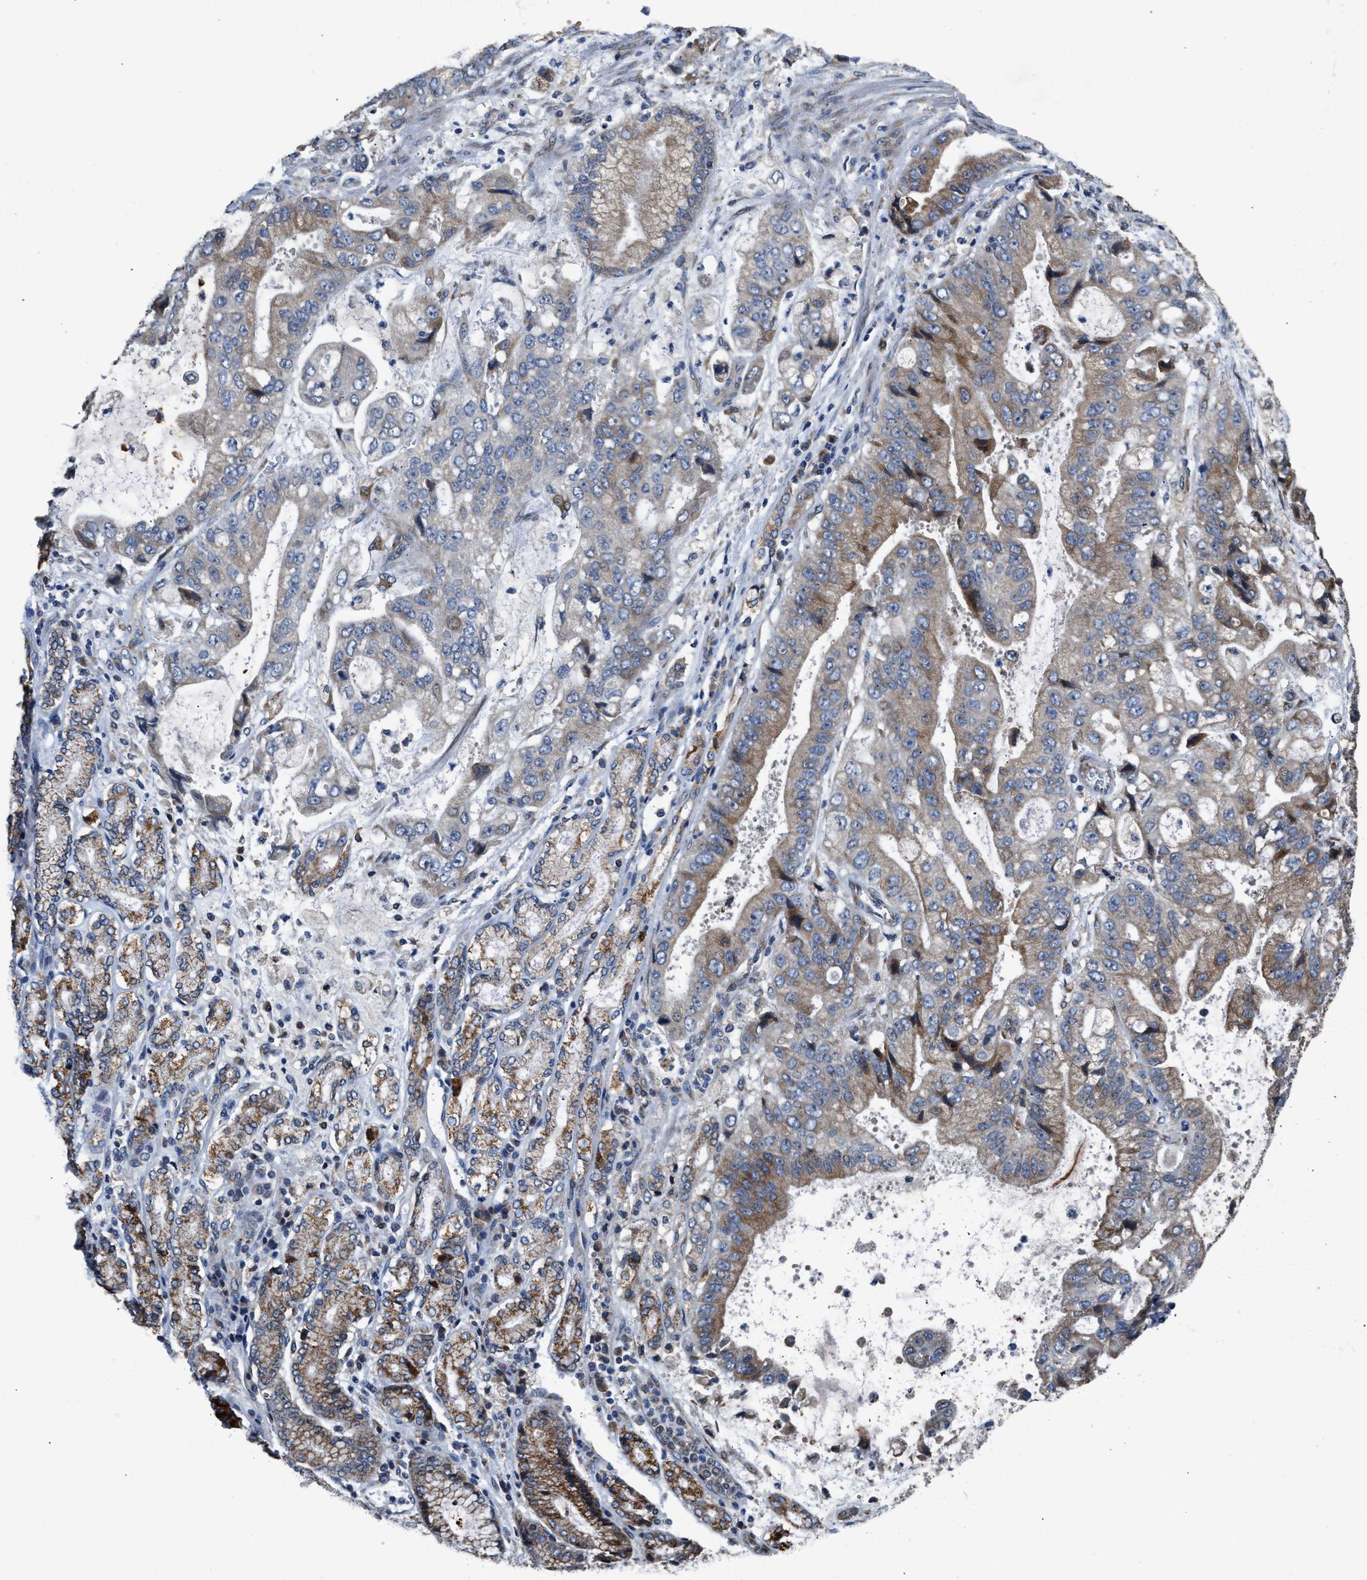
{"staining": {"intensity": "moderate", "quantity": ">75%", "location": "cytoplasmic/membranous"}, "tissue": "stomach cancer", "cell_type": "Tumor cells", "image_type": "cancer", "snomed": [{"axis": "morphology", "description": "Normal tissue, NOS"}, {"axis": "morphology", "description": "Adenocarcinoma, NOS"}, {"axis": "topography", "description": "Stomach"}], "caption": "This is a photomicrograph of immunohistochemistry (IHC) staining of stomach adenocarcinoma, which shows moderate staining in the cytoplasmic/membranous of tumor cells.", "gene": "TMEM150A", "patient": {"sex": "male", "age": 62}}